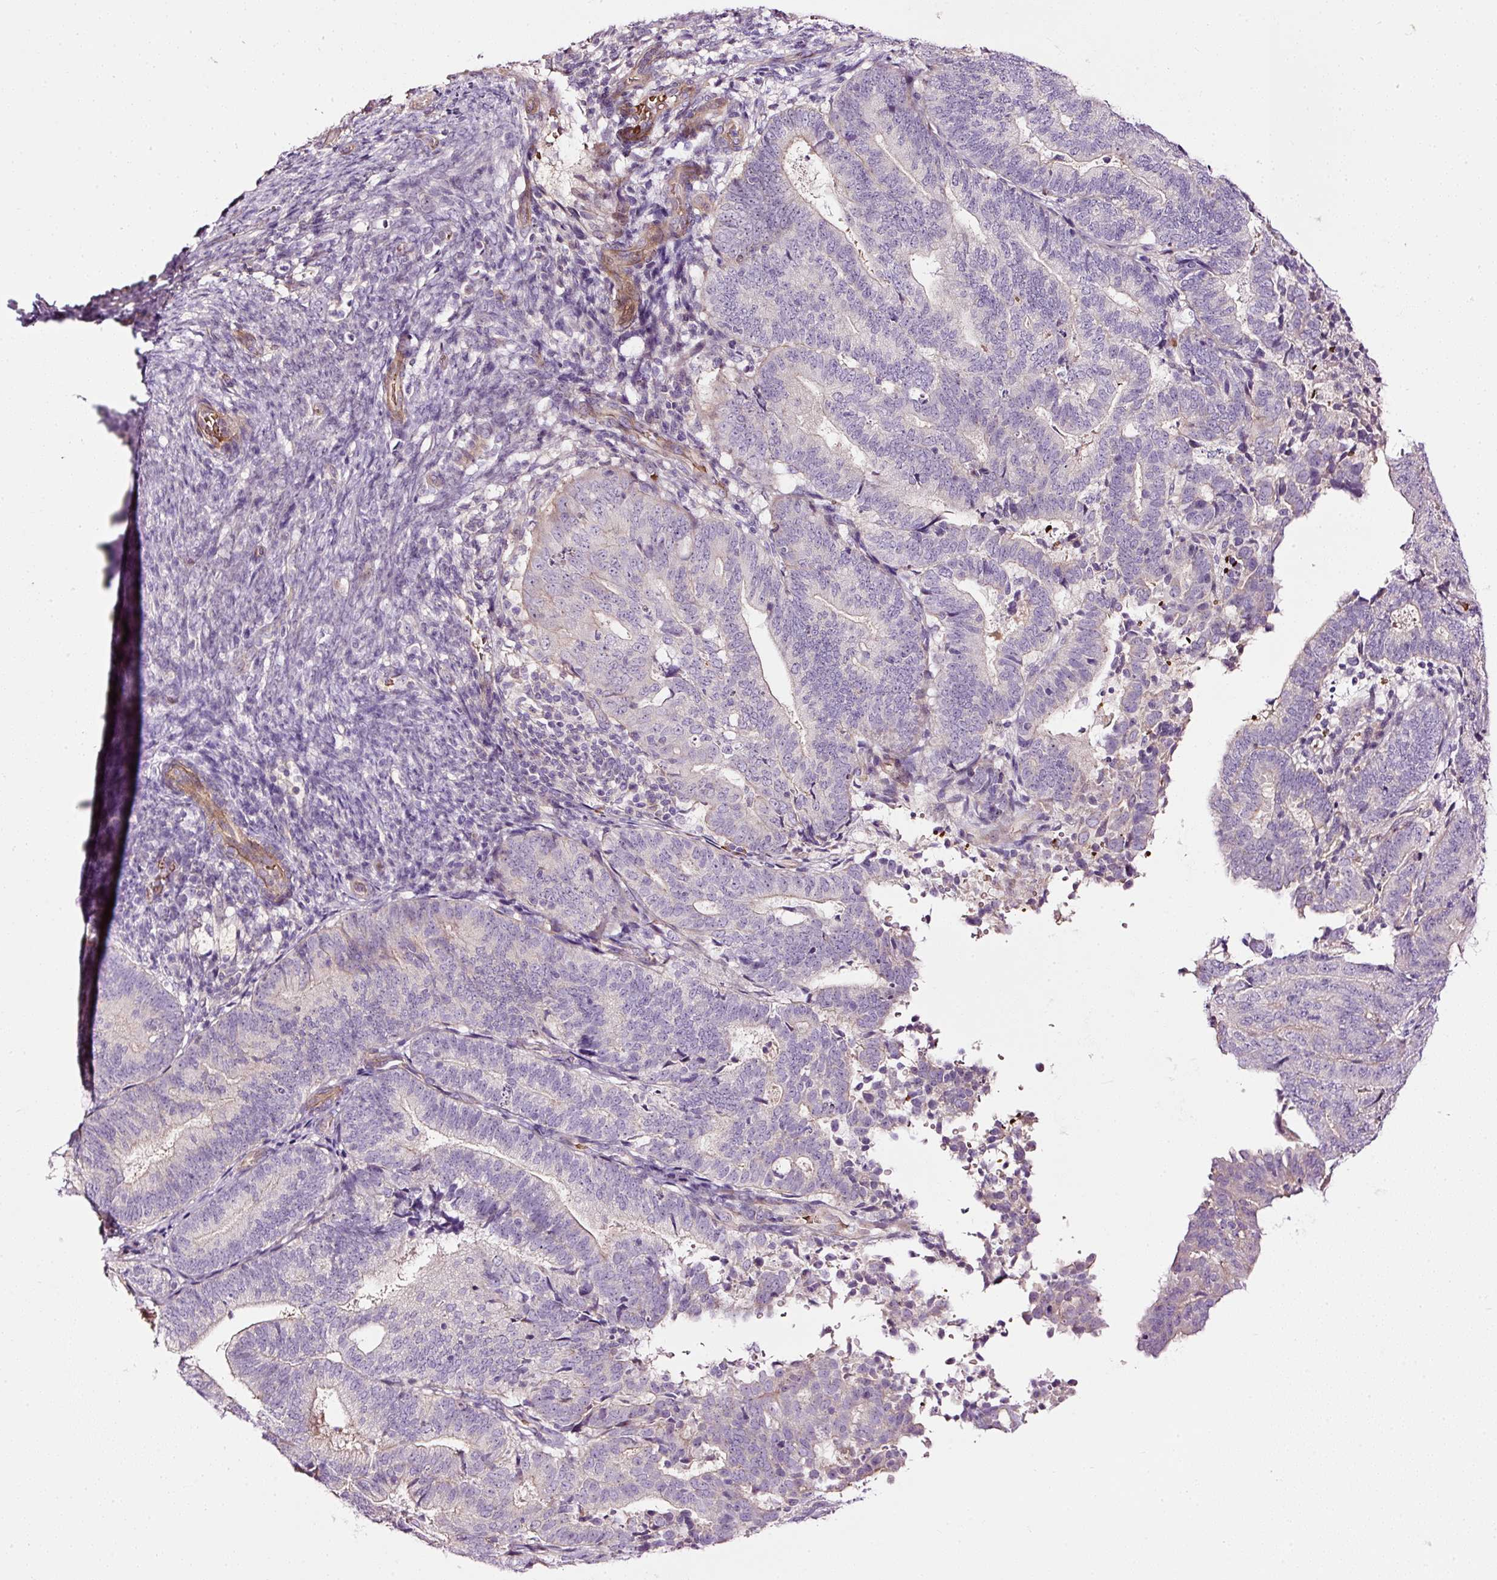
{"staining": {"intensity": "negative", "quantity": "none", "location": "none"}, "tissue": "endometrial cancer", "cell_type": "Tumor cells", "image_type": "cancer", "snomed": [{"axis": "morphology", "description": "Adenocarcinoma, NOS"}, {"axis": "topography", "description": "Endometrium"}], "caption": "Immunohistochemical staining of human endometrial cancer exhibits no significant expression in tumor cells.", "gene": "USHBP1", "patient": {"sex": "female", "age": 70}}